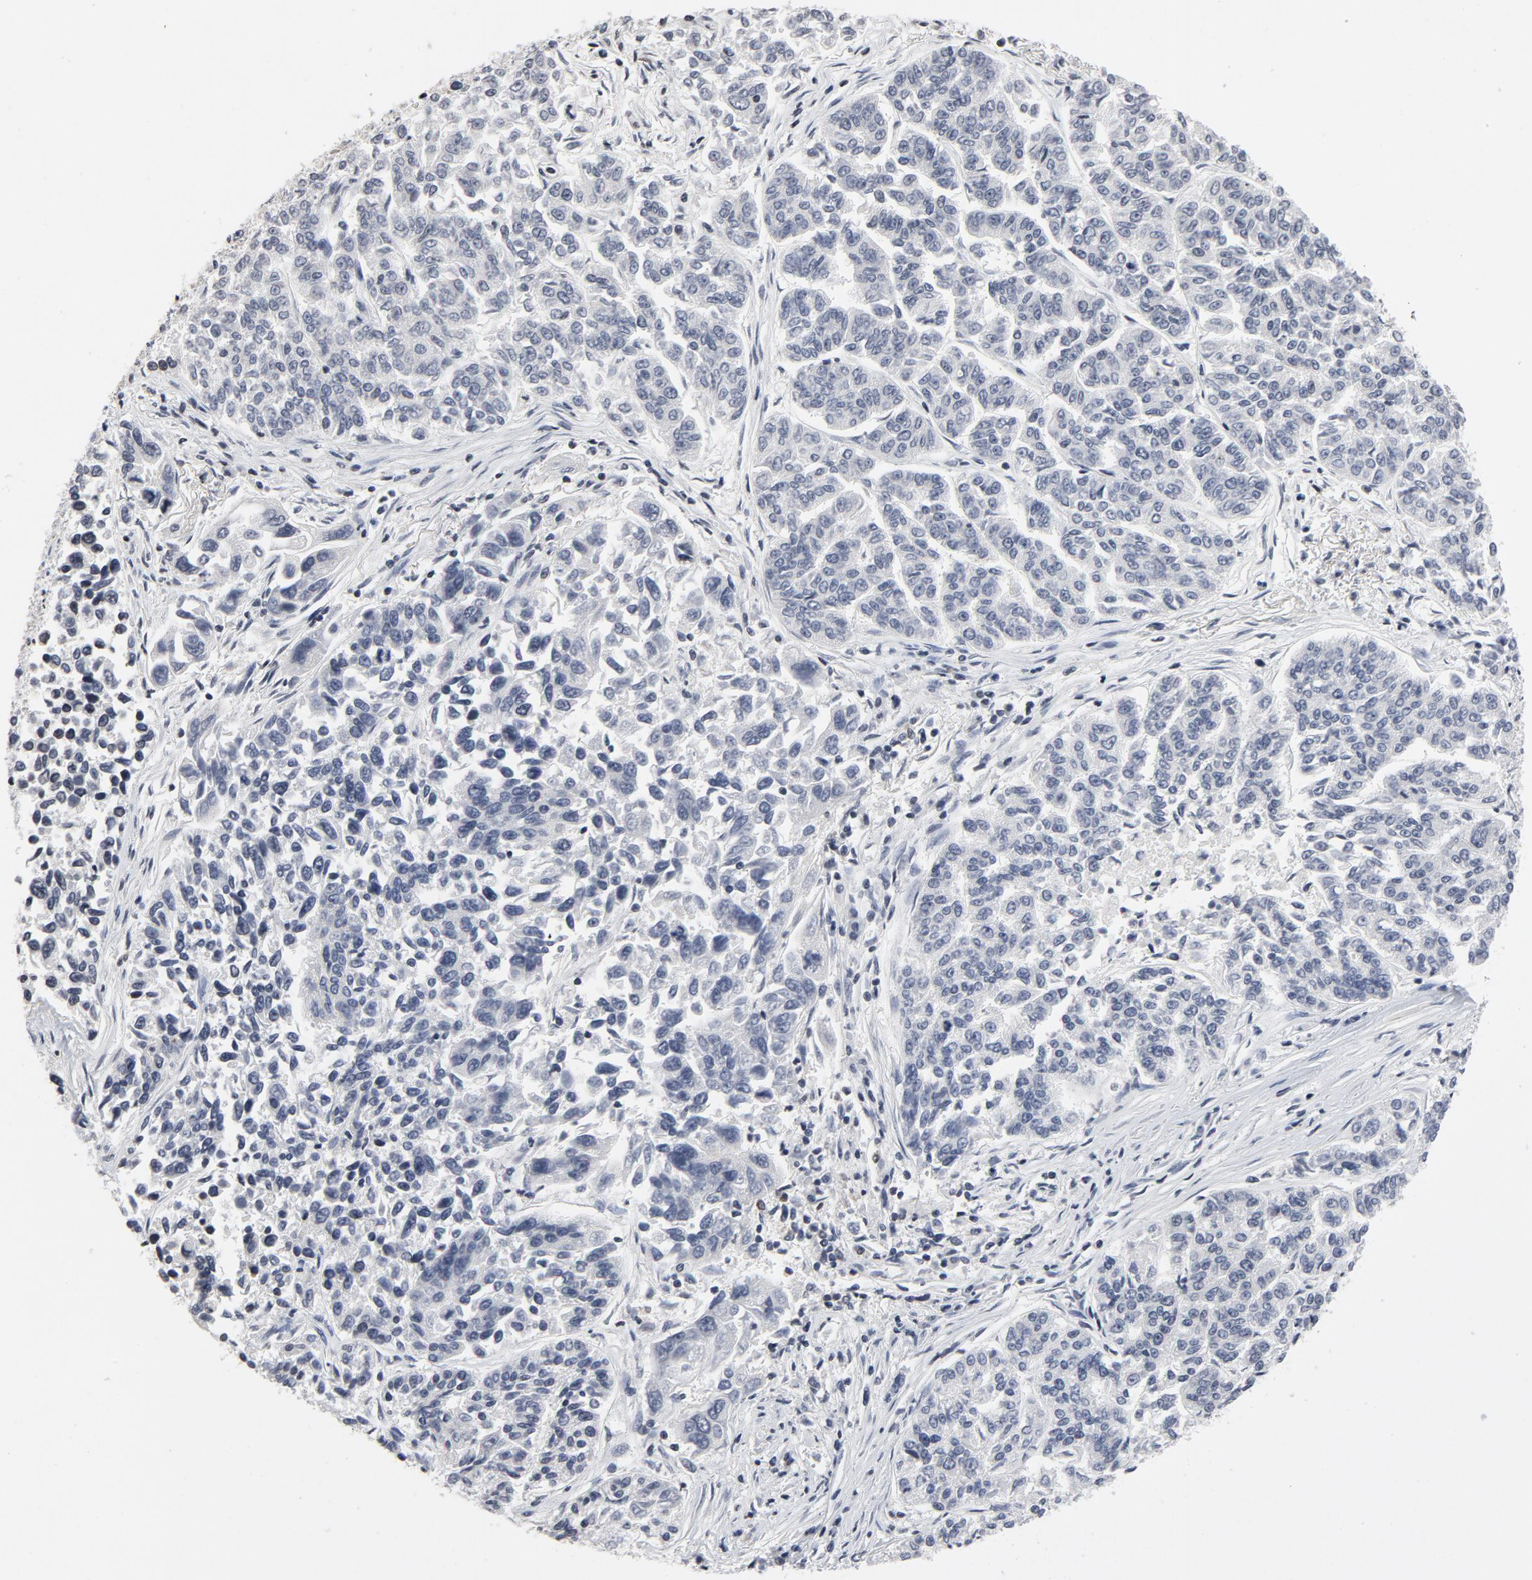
{"staining": {"intensity": "negative", "quantity": "none", "location": "none"}, "tissue": "lung cancer", "cell_type": "Tumor cells", "image_type": "cancer", "snomed": [{"axis": "morphology", "description": "Adenocarcinoma, NOS"}, {"axis": "topography", "description": "Lung"}], "caption": "Human lung cancer (adenocarcinoma) stained for a protein using immunohistochemistry (IHC) shows no expression in tumor cells.", "gene": "TCL1A", "patient": {"sex": "male", "age": 84}}